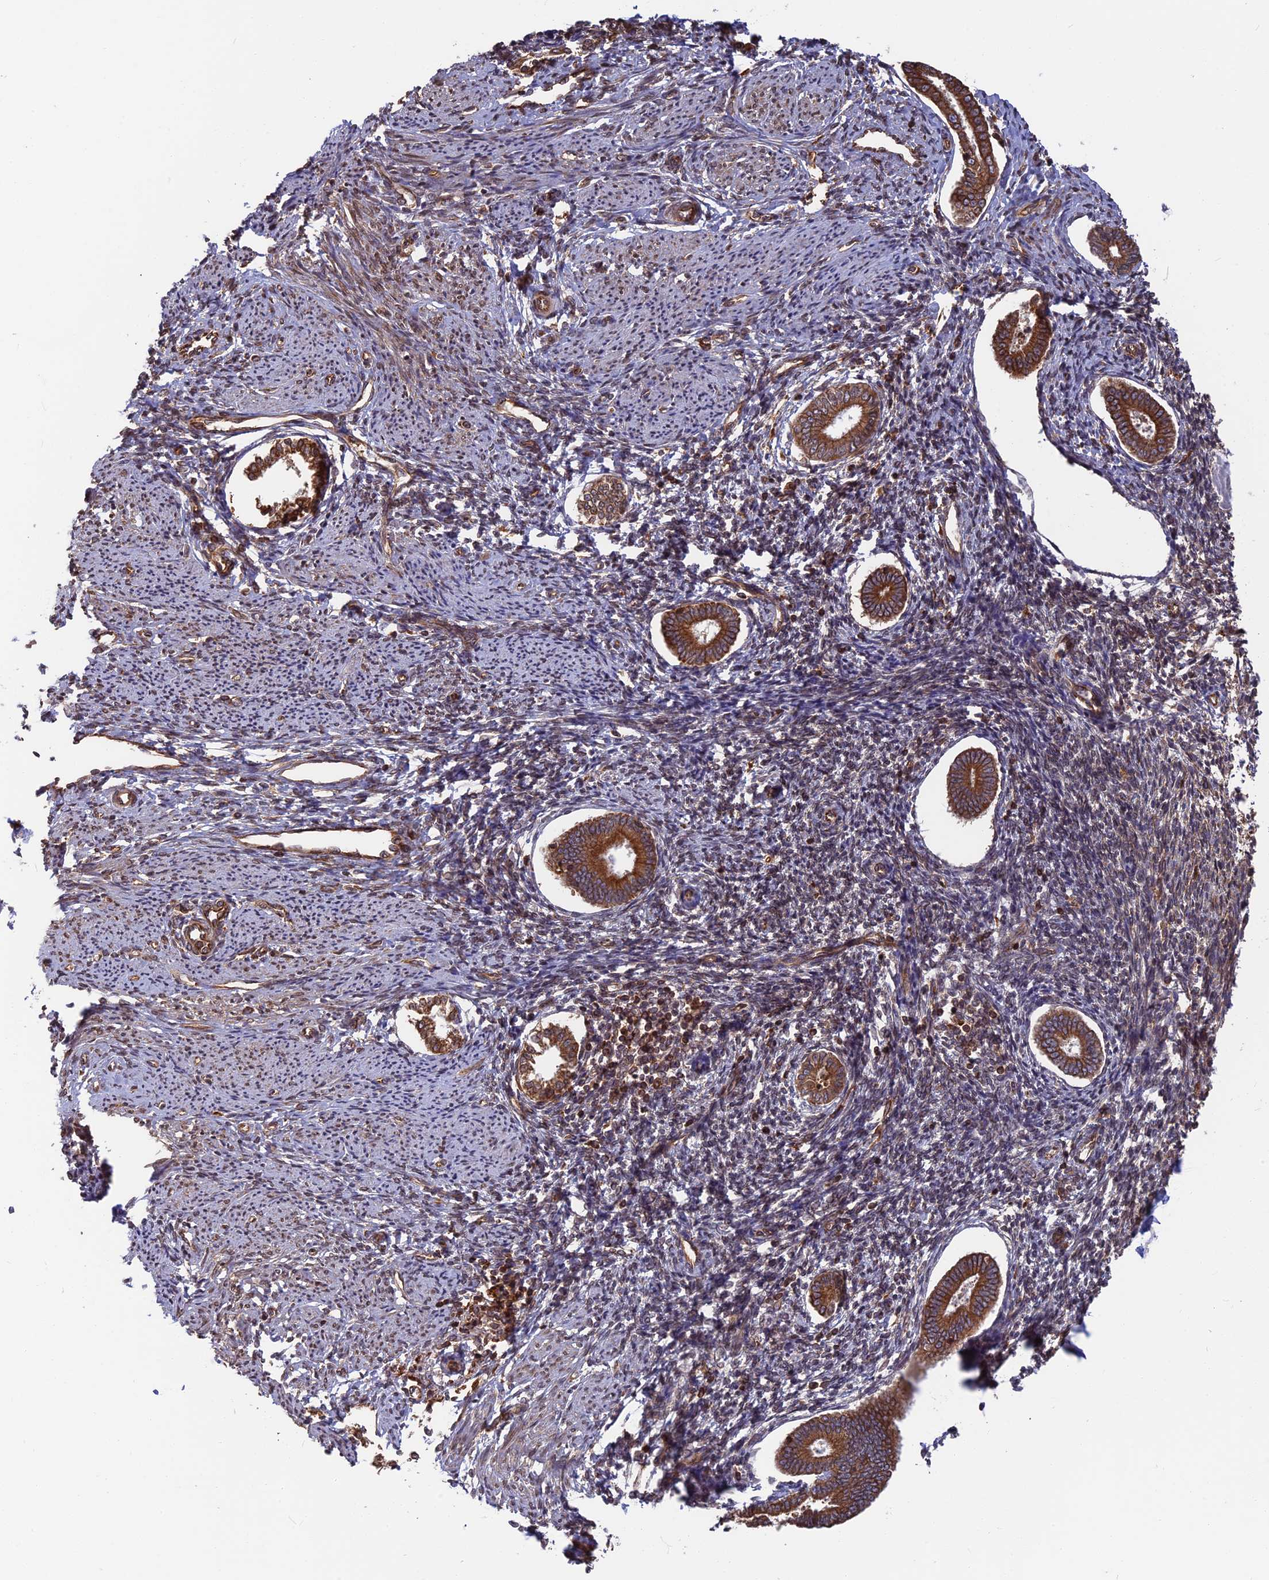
{"staining": {"intensity": "moderate", "quantity": "<25%", "location": "cytoplasmic/membranous"}, "tissue": "endometrium", "cell_type": "Cells in endometrial stroma", "image_type": "normal", "snomed": [{"axis": "morphology", "description": "Normal tissue, NOS"}, {"axis": "topography", "description": "Endometrium"}], "caption": "Moderate cytoplasmic/membranous protein staining is identified in about <25% of cells in endometrial stroma in endometrium.", "gene": "WDR1", "patient": {"sex": "female", "age": 56}}